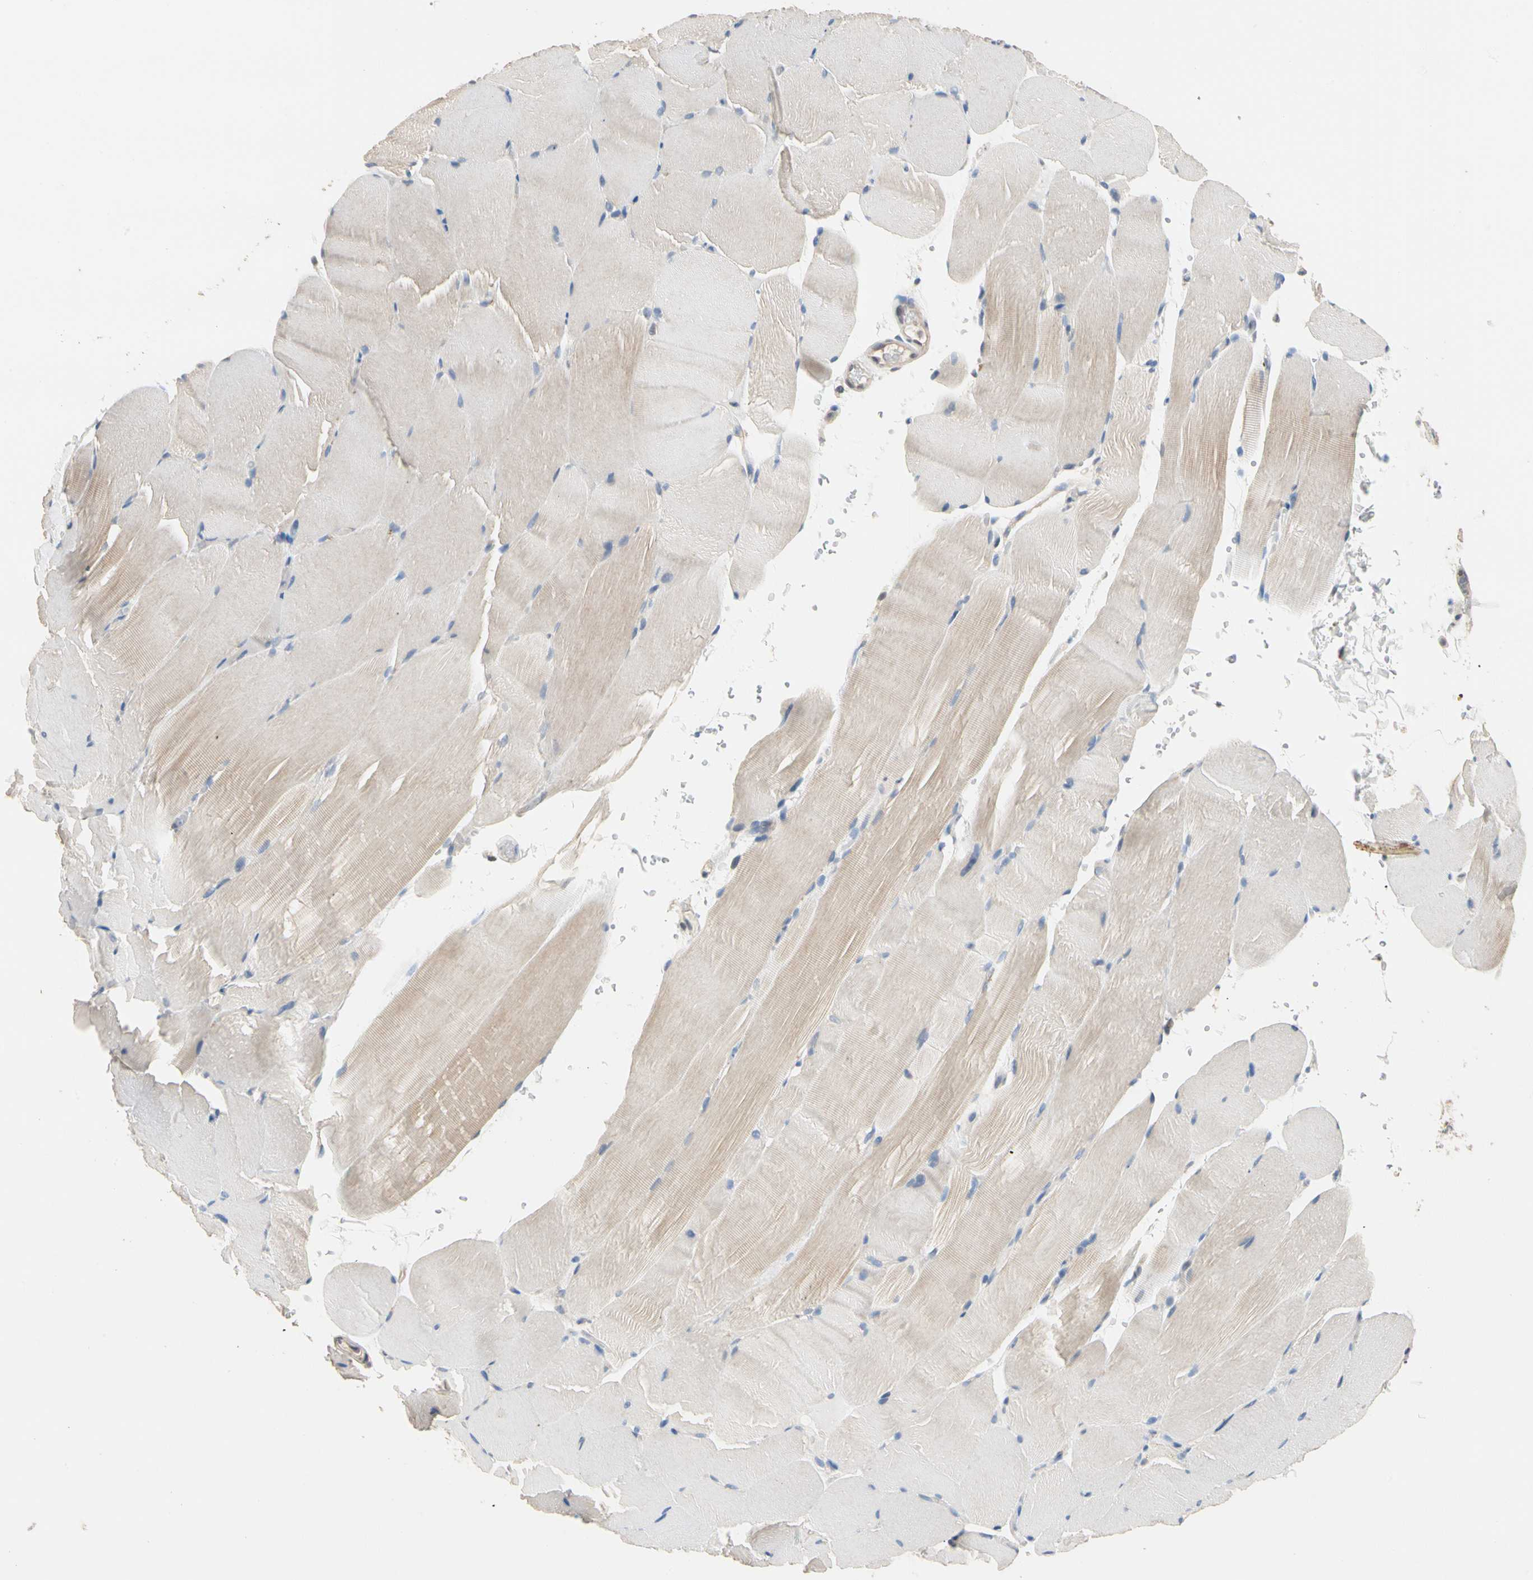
{"staining": {"intensity": "weak", "quantity": "25%-75%", "location": "cytoplasmic/membranous"}, "tissue": "skeletal muscle", "cell_type": "Myocytes", "image_type": "normal", "snomed": [{"axis": "morphology", "description": "Normal tissue, NOS"}, {"axis": "topography", "description": "Skeletal muscle"}, {"axis": "topography", "description": "Parathyroid gland"}], "caption": "This photomicrograph demonstrates immunohistochemistry (IHC) staining of normal skeletal muscle, with low weak cytoplasmic/membranous staining in about 25%-75% of myocytes.", "gene": "TASOR", "patient": {"sex": "female", "age": 37}}